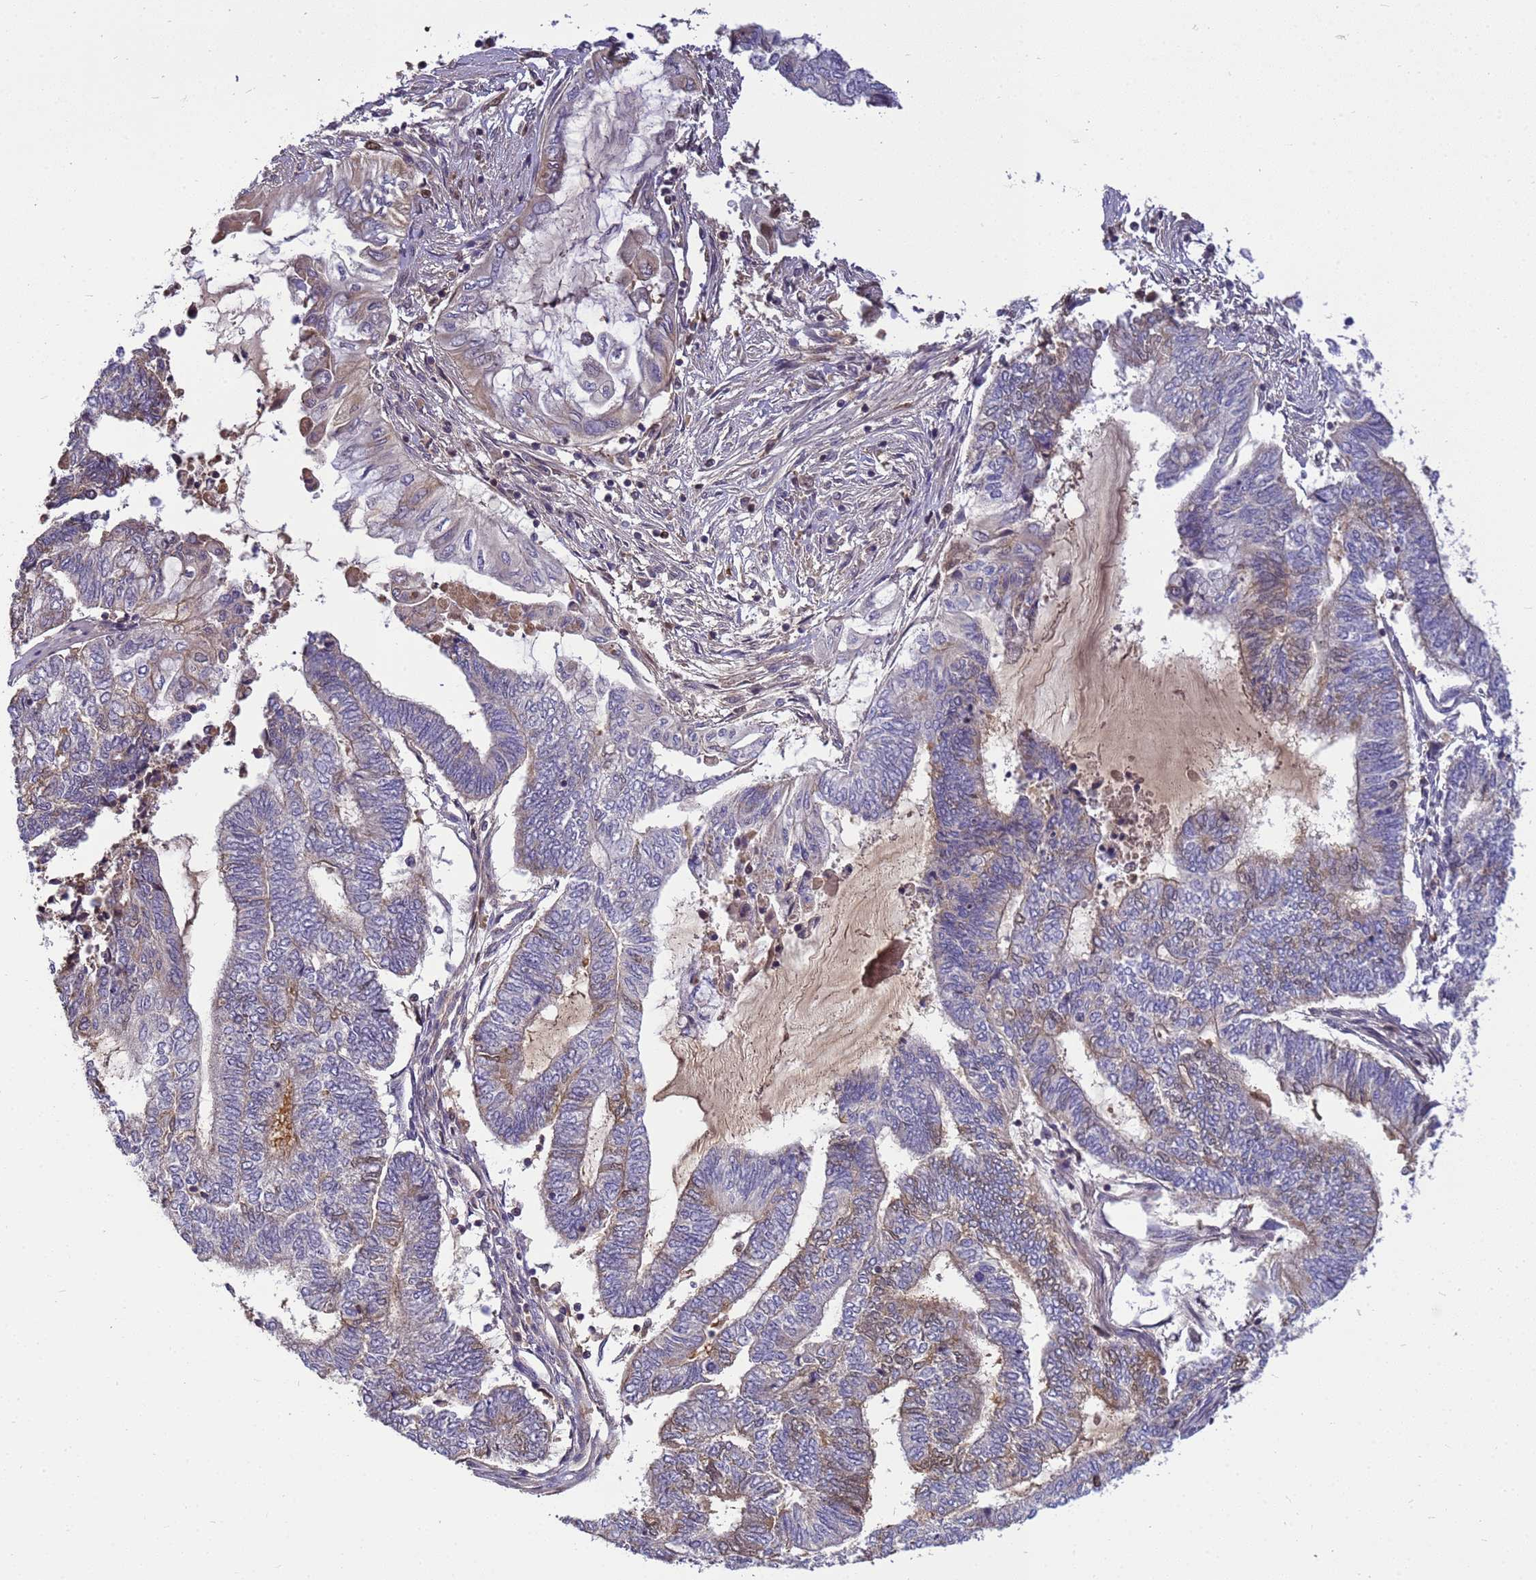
{"staining": {"intensity": "weak", "quantity": "<25%", "location": "cytoplasmic/membranous"}, "tissue": "endometrial cancer", "cell_type": "Tumor cells", "image_type": "cancer", "snomed": [{"axis": "morphology", "description": "Adenocarcinoma, NOS"}, {"axis": "topography", "description": "Uterus"}, {"axis": "topography", "description": "Endometrium"}], "caption": "Human endometrial adenocarcinoma stained for a protein using IHC shows no positivity in tumor cells.", "gene": "TMEM74B", "patient": {"sex": "female", "age": 70}}